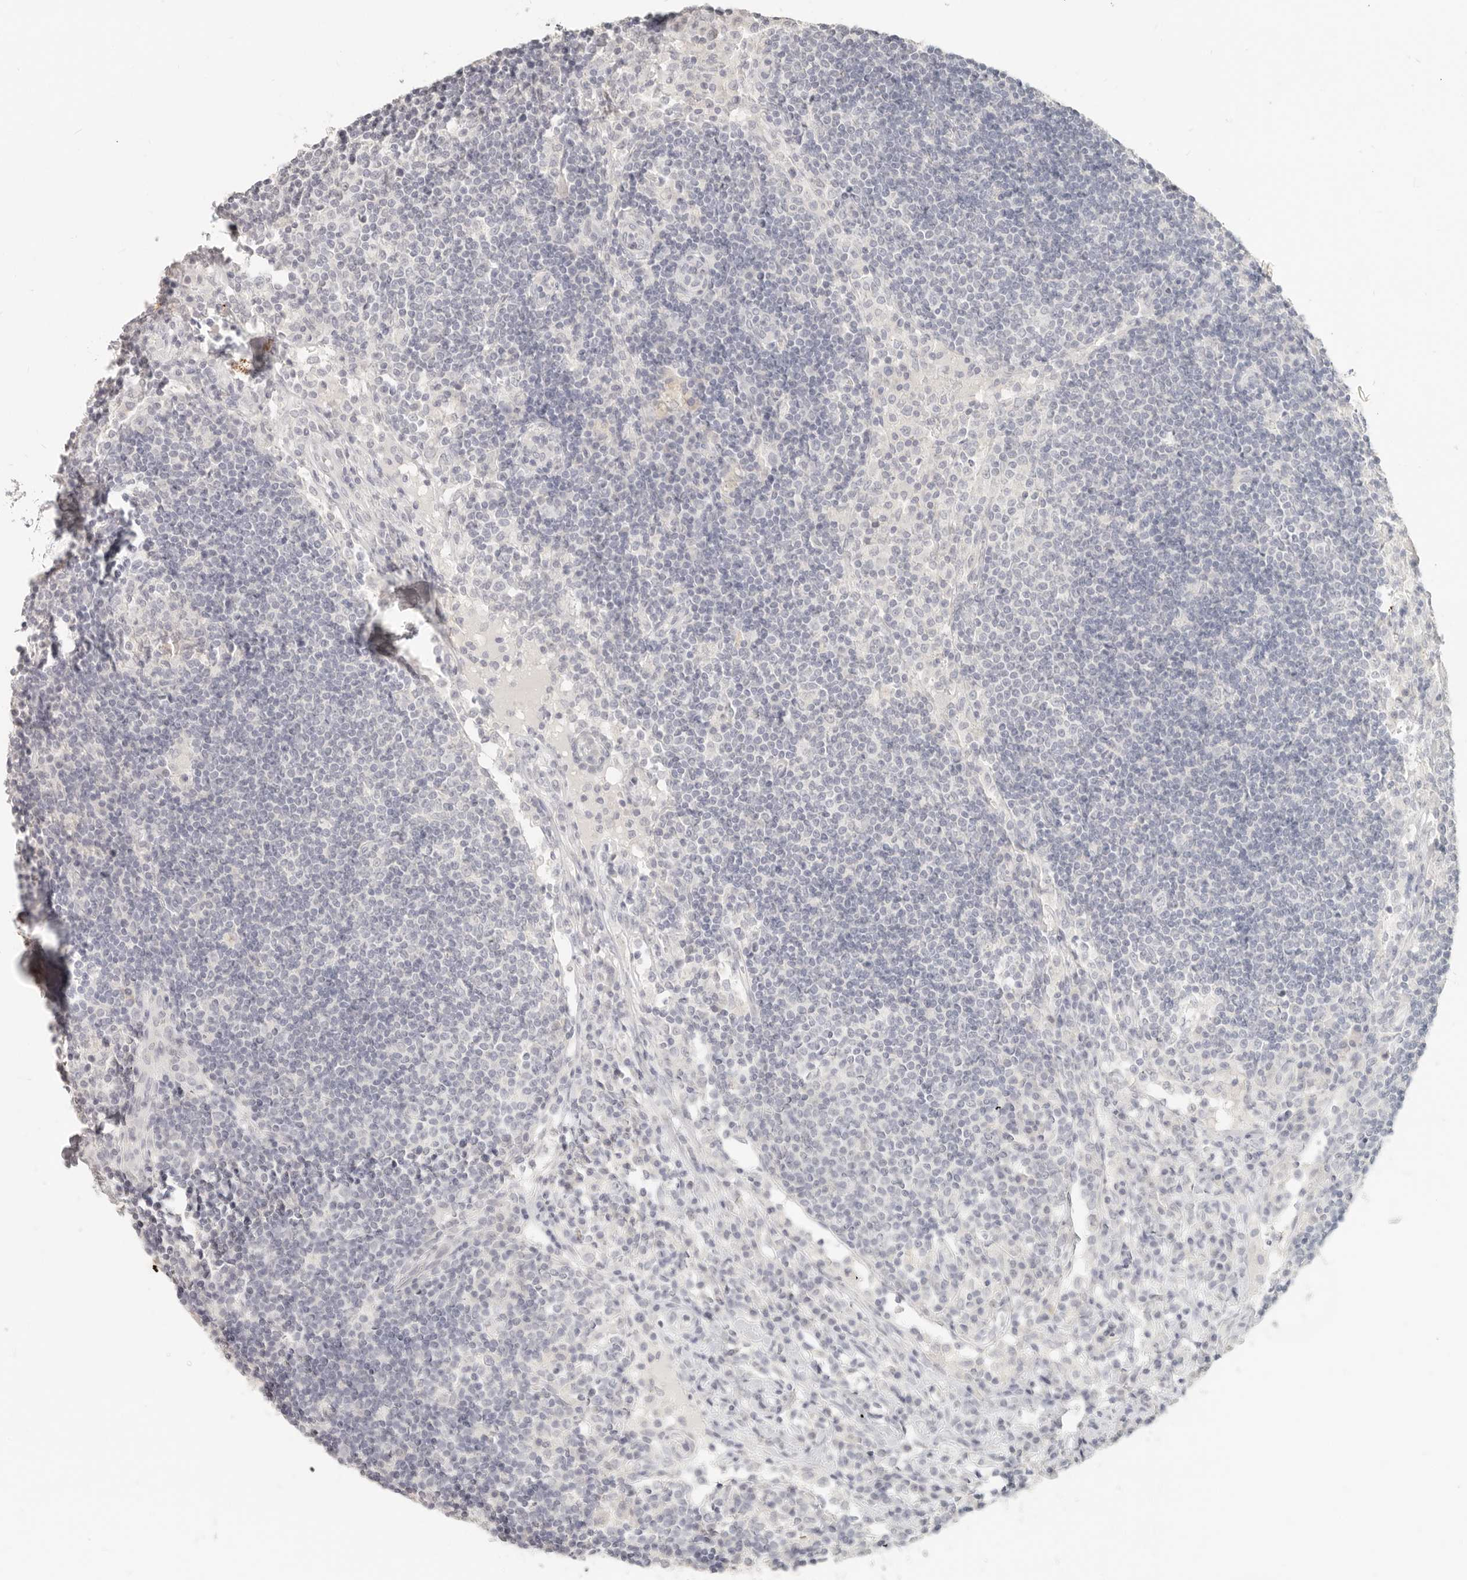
{"staining": {"intensity": "negative", "quantity": "none", "location": "none"}, "tissue": "lymph node", "cell_type": "Germinal center cells", "image_type": "normal", "snomed": [{"axis": "morphology", "description": "Normal tissue, NOS"}, {"axis": "topography", "description": "Lymph node"}], "caption": "IHC micrograph of normal human lymph node stained for a protein (brown), which reveals no expression in germinal center cells. The staining is performed using DAB brown chromogen with nuclei counter-stained in using hematoxylin.", "gene": "EPCAM", "patient": {"sex": "female", "age": 53}}